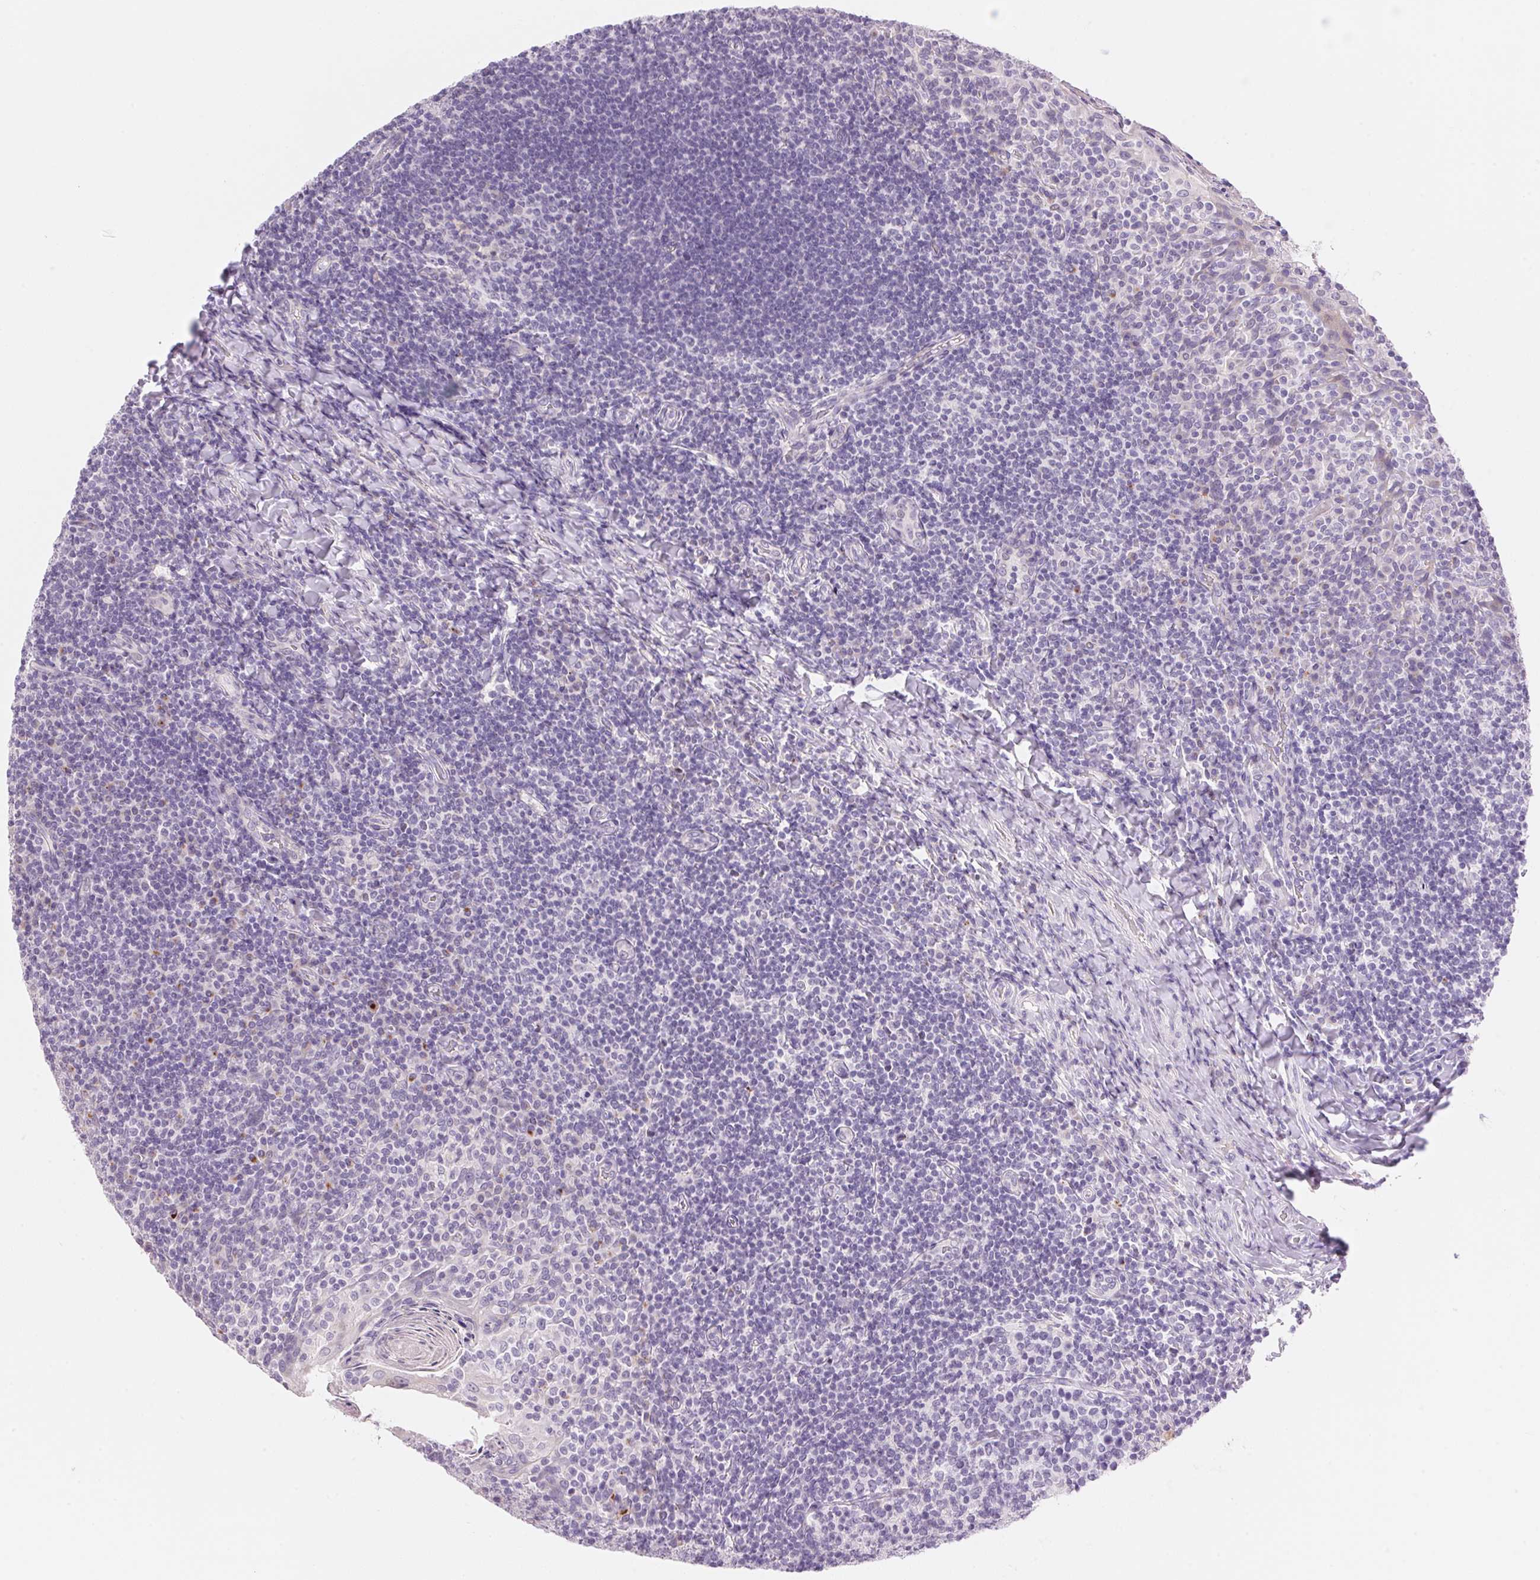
{"staining": {"intensity": "negative", "quantity": "none", "location": "none"}, "tissue": "tonsil", "cell_type": "Germinal center cells", "image_type": "normal", "snomed": [{"axis": "morphology", "description": "Normal tissue, NOS"}, {"axis": "topography", "description": "Tonsil"}], "caption": "This is a histopathology image of immunohistochemistry staining of normal tonsil, which shows no staining in germinal center cells. Nuclei are stained in blue.", "gene": "TEKT1", "patient": {"sex": "female", "age": 10}}